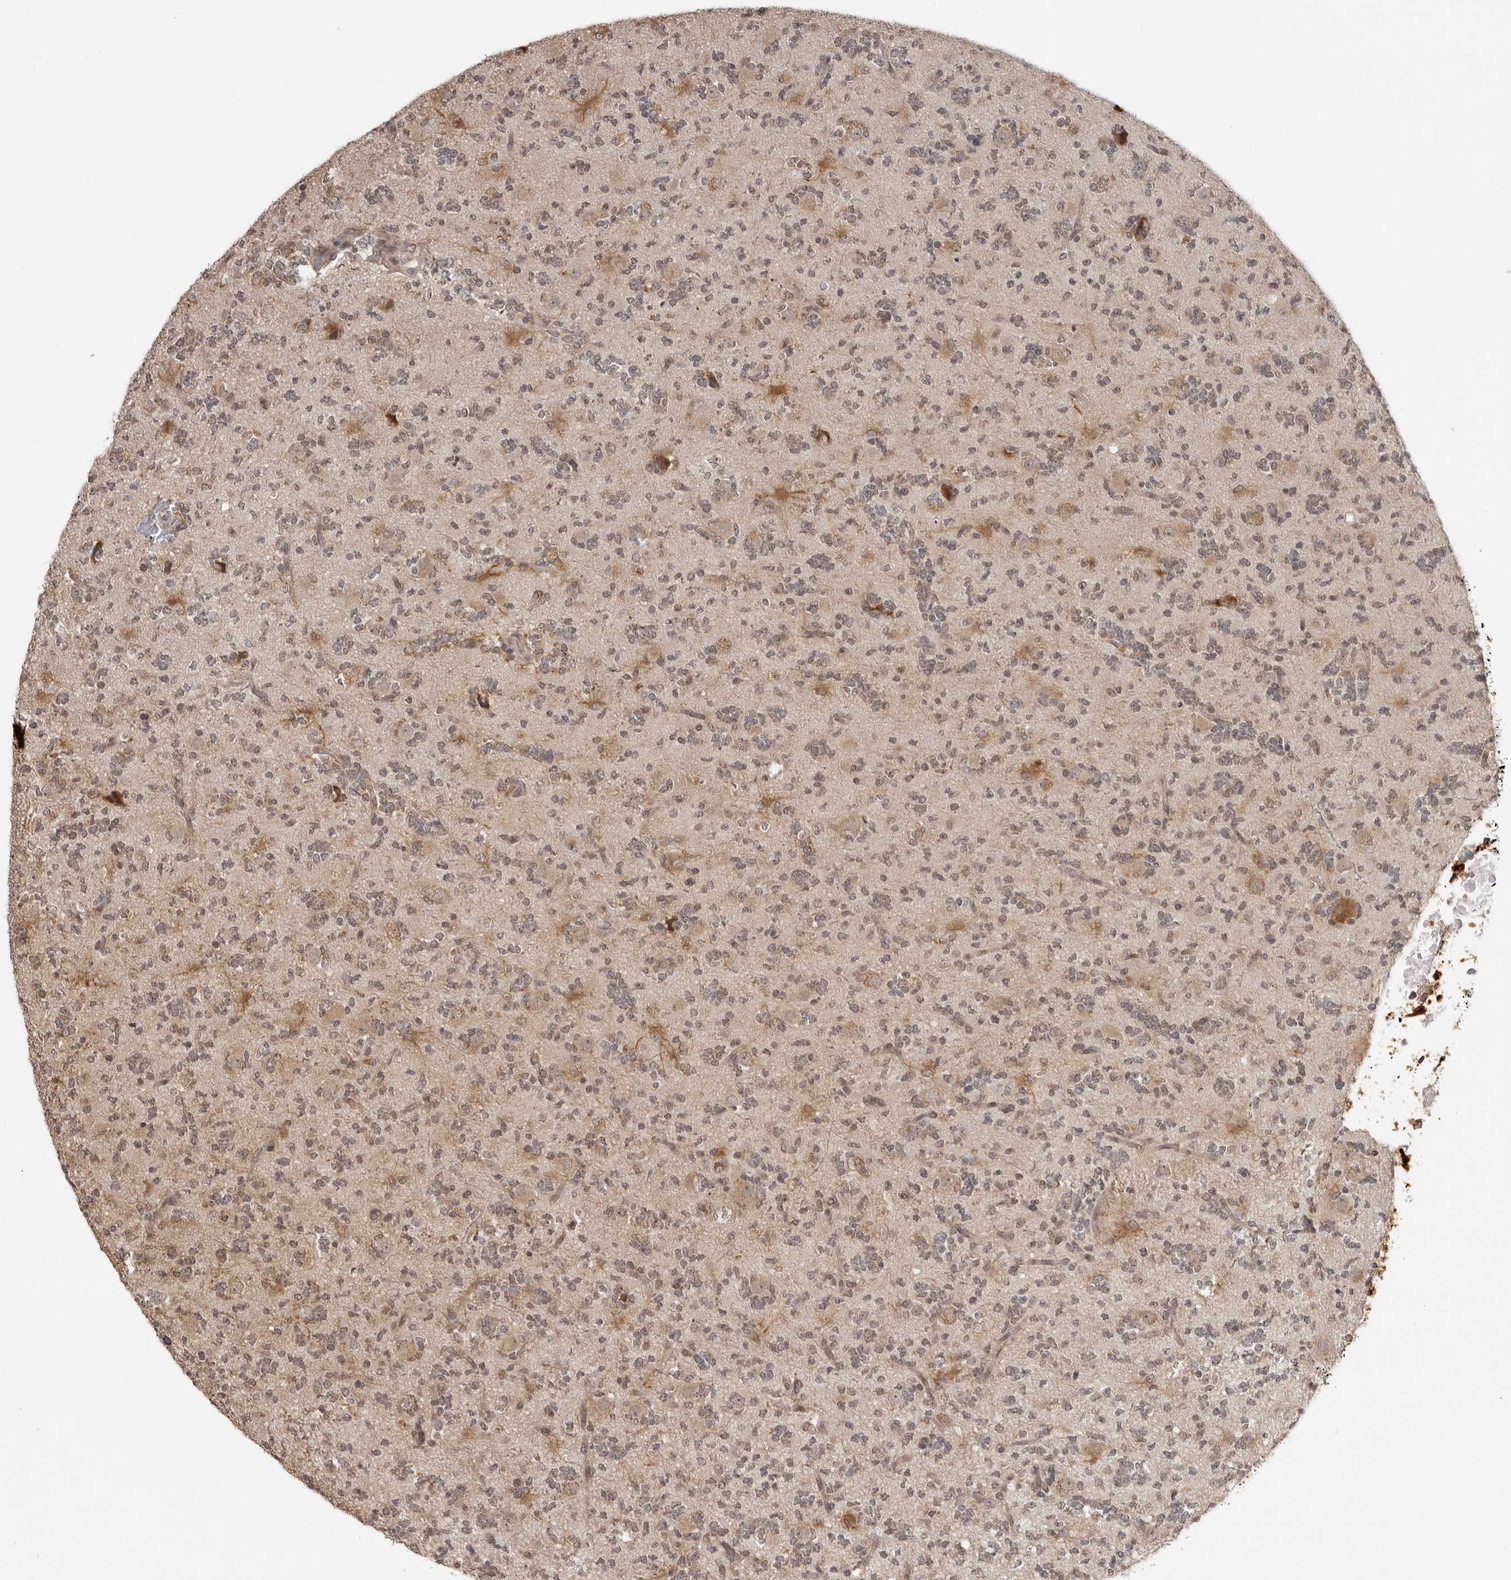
{"staining": {"intensity": "weak", "quantity": "25%-75%", "location": "cytoplasmic/membranous,nuclear"}, "tissue": "glioma", "cell_type": "Tumor cells", "image_type": "cancer", "snomed": [{"axis": "morphology", "description": "Glioma, malignant, High grade"}, {"axis": "topography", "description": "Brain"}], "caption": "Protein expression by immunohistochemistry (IHC) demonstrates weak cytoplasmic/membranous and nuclear positivity in about 25%-75% of tumor cells in glioma. The staining was performed using DAB (3,3'-diaminobenzidine), with brown indicating positive protein expression. Nuclei are stained blue with hematoxylin.", "gene": "ZC3H11A", "patient": {"sex": "female", "age": 62}}